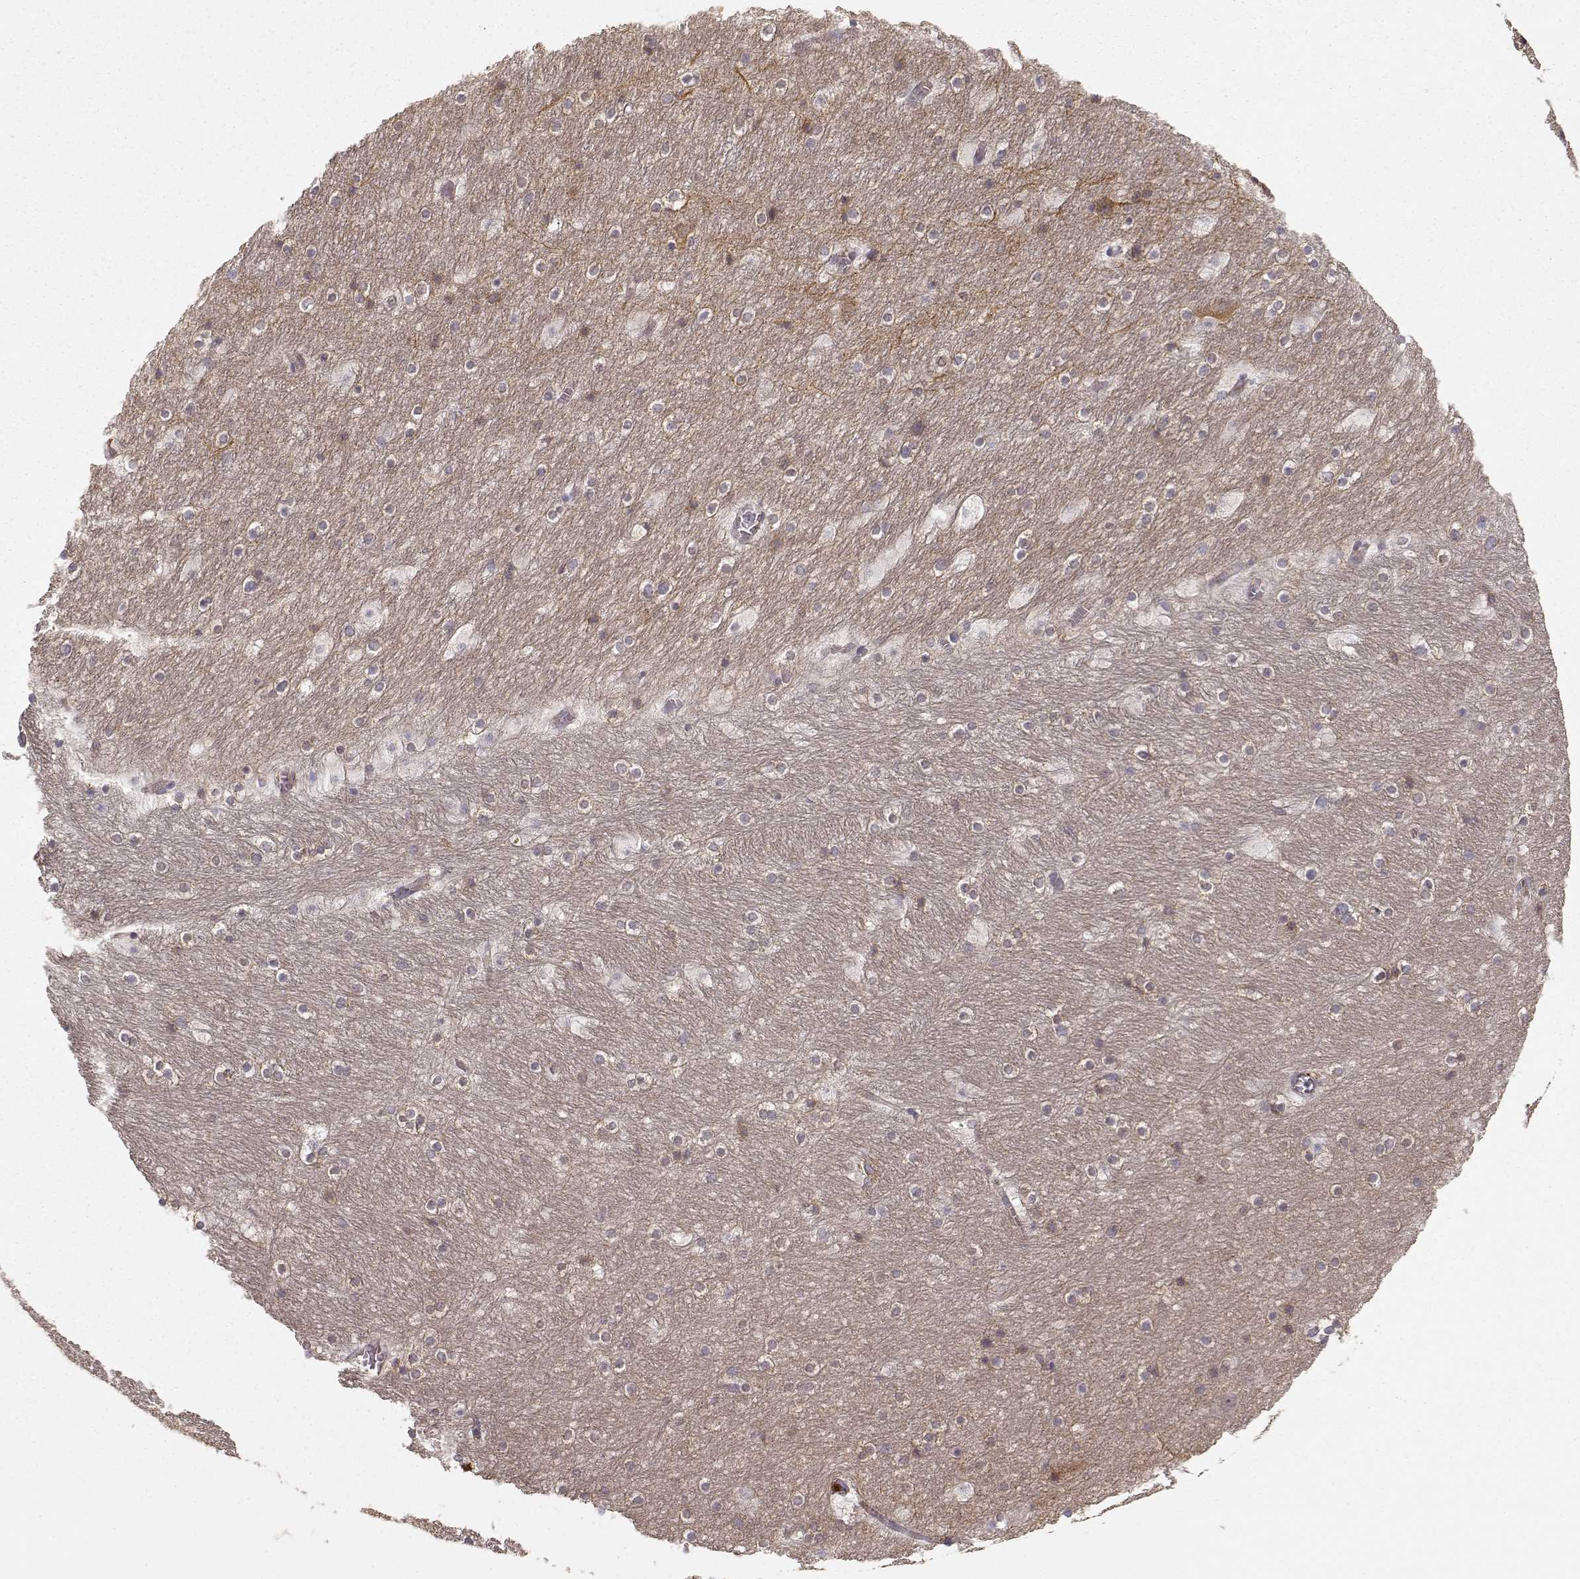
{"staining": {"intensity": "weak", "quantity": "25%-75%", "location": "cytoplasmic/membranous"}, "tissue": "hippocampus", "cell_type": "Glial cells", "image_type": "normal", "snomed": [{"axis": "morphology", "description": "Normal tissue, NOS"}, {"axis": "topography", "description": "Hippocampus"}], "caption": "A brown stain labels weak cytoplasmic/membranous positivity of a protein in glial cells of normal human hippocampus. The staining was performed using DAB to visualize the protein expression in brown, while the nuclei were stained in blue with hematoxylin (Magnification: 20x).", "gene": "ARHGEF2", "patient": {"sex": "male", "age": 45}}